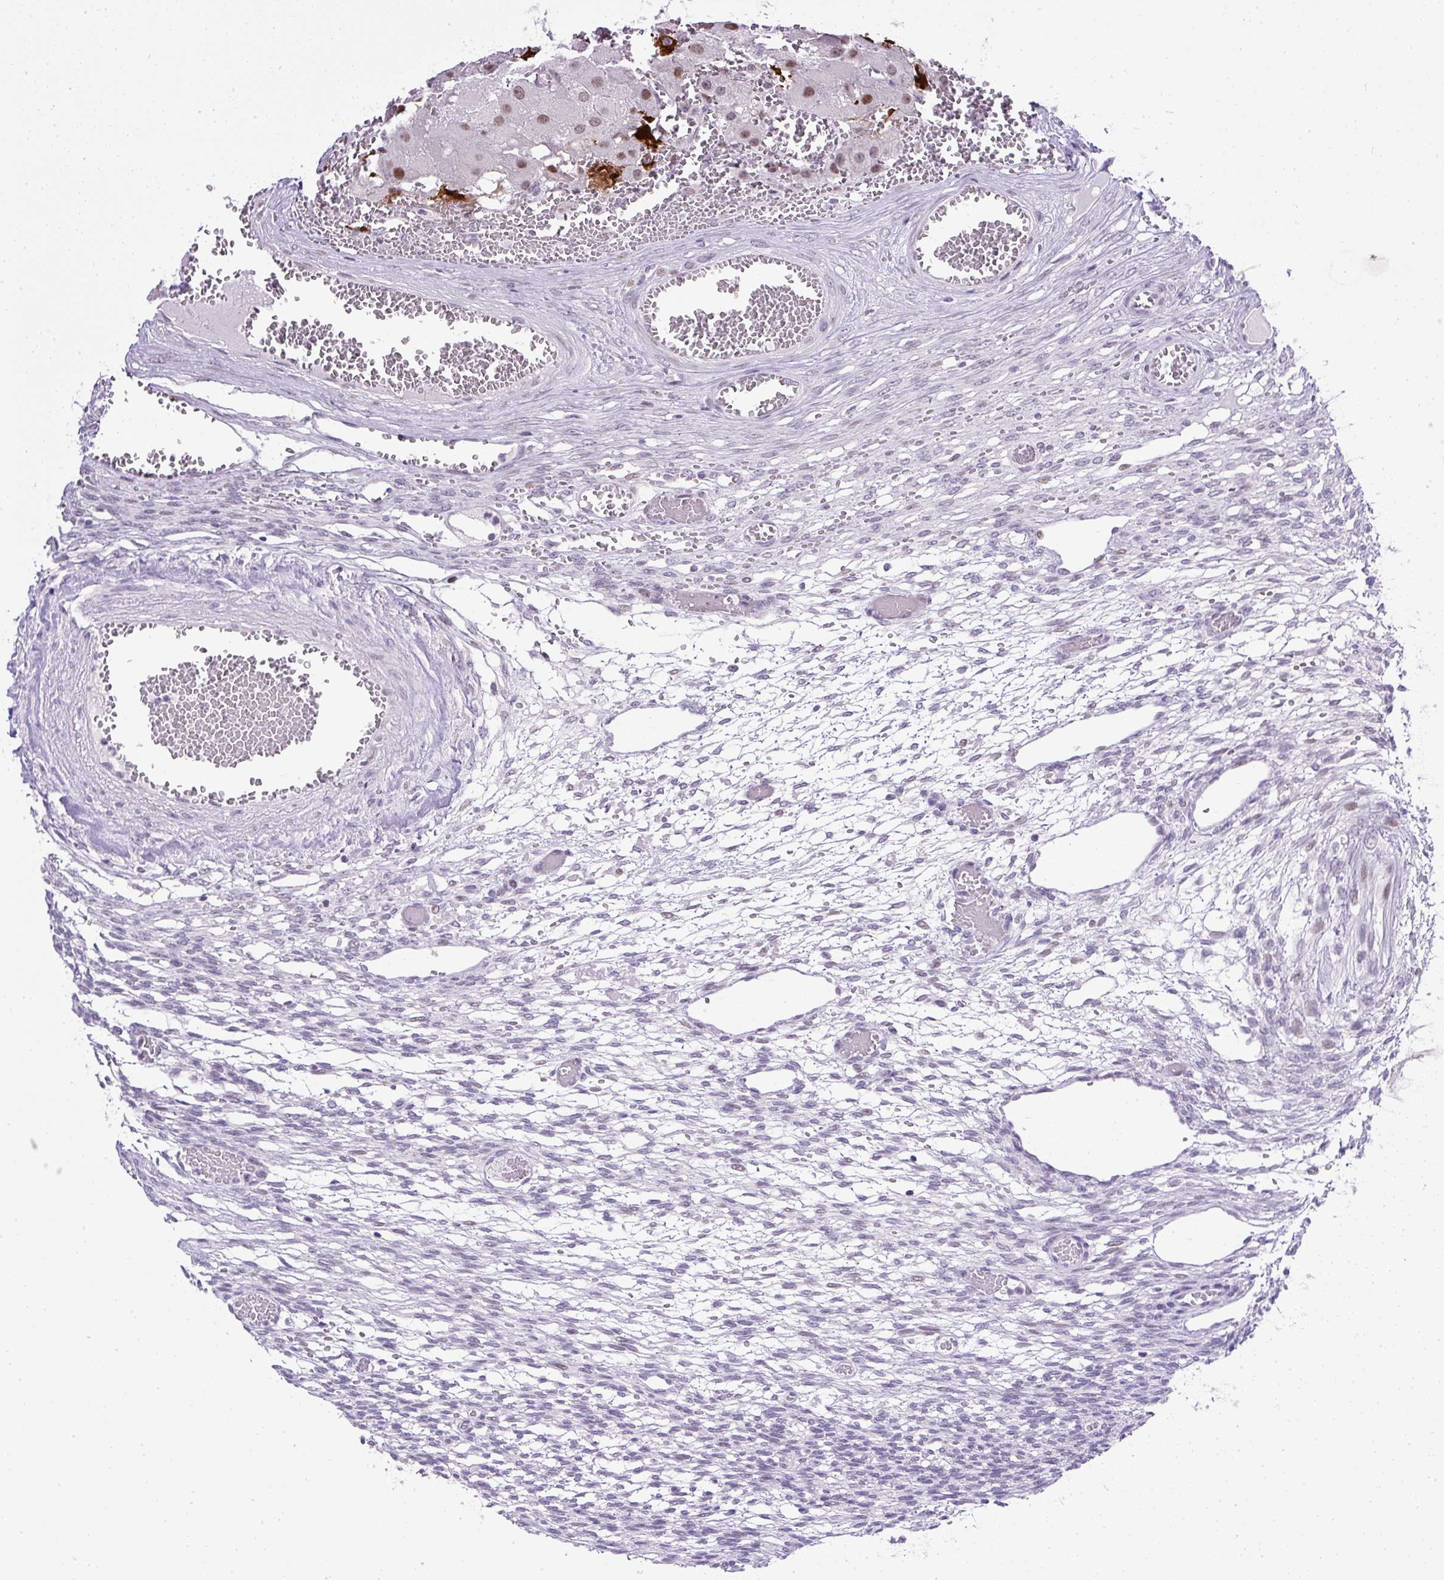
{"staining": {"intensity": "negative", "quantity": "none", "location": "none"}, "tissue": "ovary", "cell_type": "Follicle cells", "image_type": "normal", "snomed": [{"axis": "morphology", "description": "Normal tissue, NOS"}, {"axis": "topography", "description": "Ovary"}], "caption": "Immunohistochemistry photomicrograph of benign ovary: human ovary stained with DAB (3,3'-diaminobenzidine) shows no significant protein expression in follicle cells.", "gene": "WNT10B", "patient": {"sex": "female", "age": 67}}